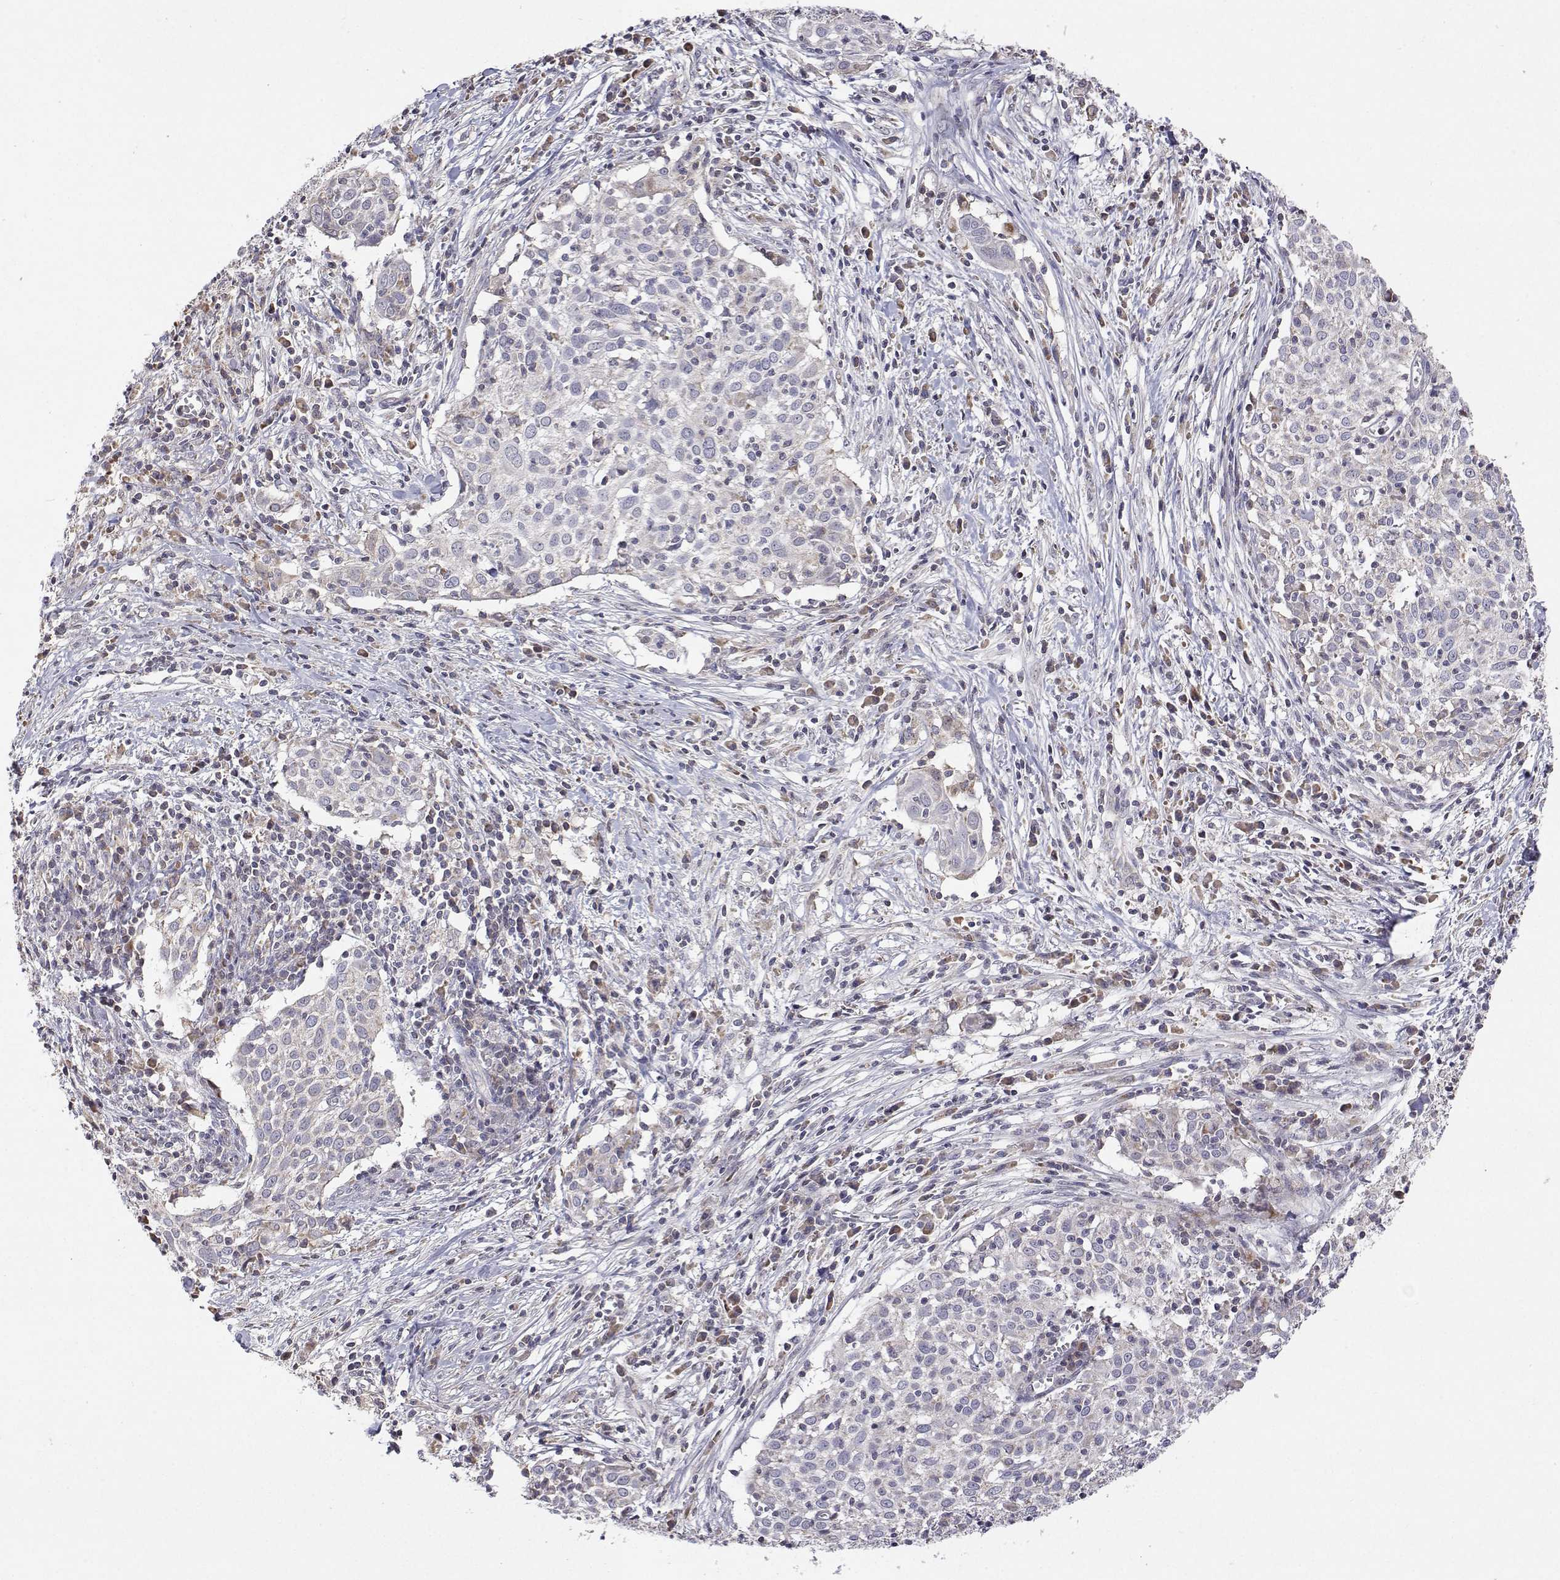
{"staining": {"intensity": "negative", "quantity": "none", "location": "none"}, "tissue": "cervical cancer", "cell_type": "Tumor cells", "image_type": "cancer", "snomed": [{"axis": "morphology", "description": "Squamous cell carcinoma, NOS"}, {"axis": "topography", "description": "Cervix"}], "caption": "Tumor cells are negative for protein expression in human cervical cancer.", "gene": "MRPL3", "patient": {"sex": "female", "age": 39}}